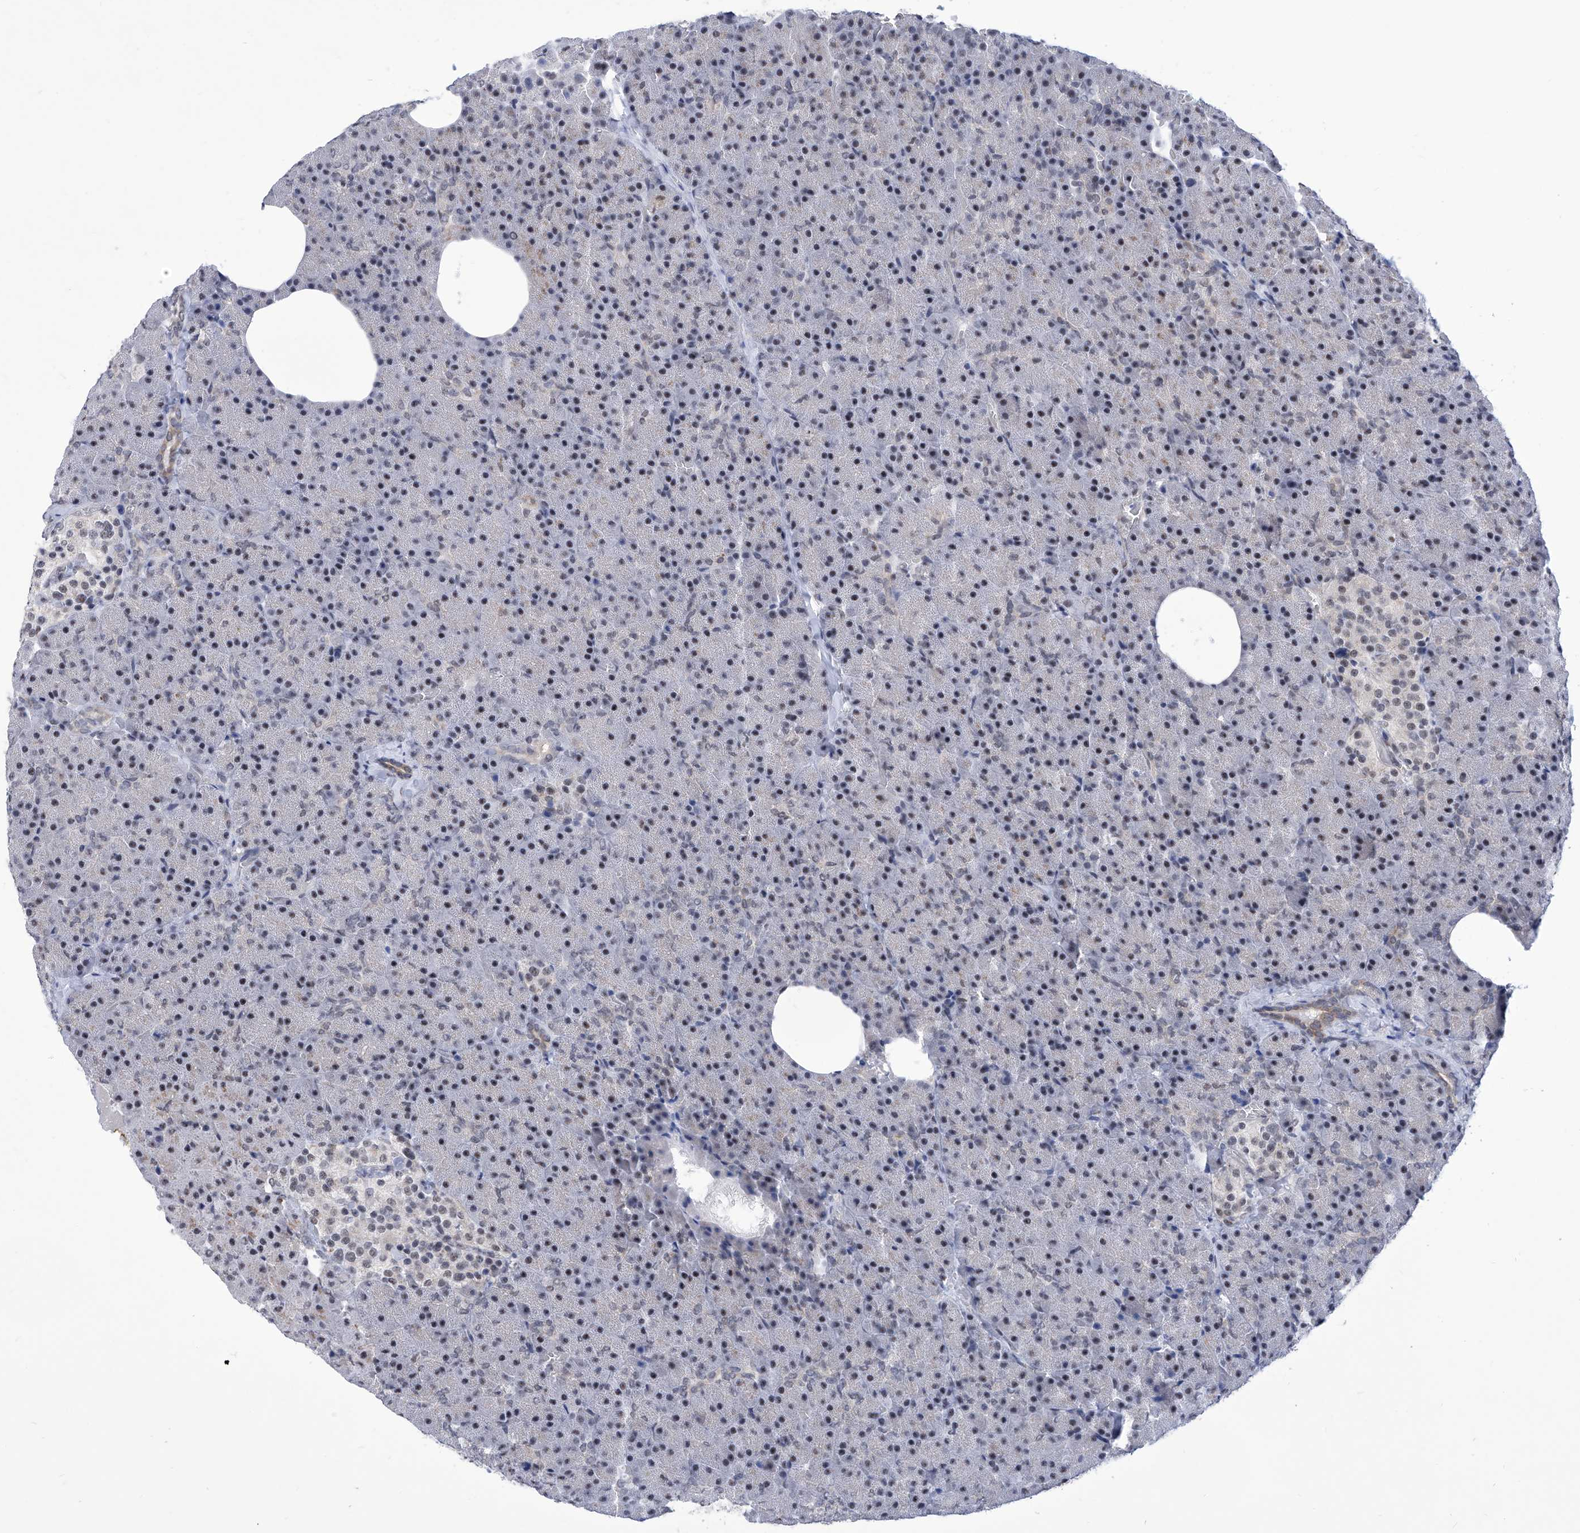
{"staining": {"intensity": "moderate", "quantity": "<25%", "location": "cytoplasmic/membranous,nuclear"}, "tissue": "pancreas", "cell_type": "Exocrine glandular cells", "image_type": "normal", "snomed": [{"axis": "morphology", "description": "Normal tissue, NOS"}, {"axis": "morphology", "description": "Carcinoid, malignant, NOS"}, {"axis": "topography", "description": "Pancreas"}], "caption": "Pancreas stained with immunohistochemistry (IHC) reveals moderate cytoplasmic/membranous,nuclear positivity in approximately <25% of exocrine glandular cells.", "gene": "SART1", "patient": {"sex": "female", "age": 35}}